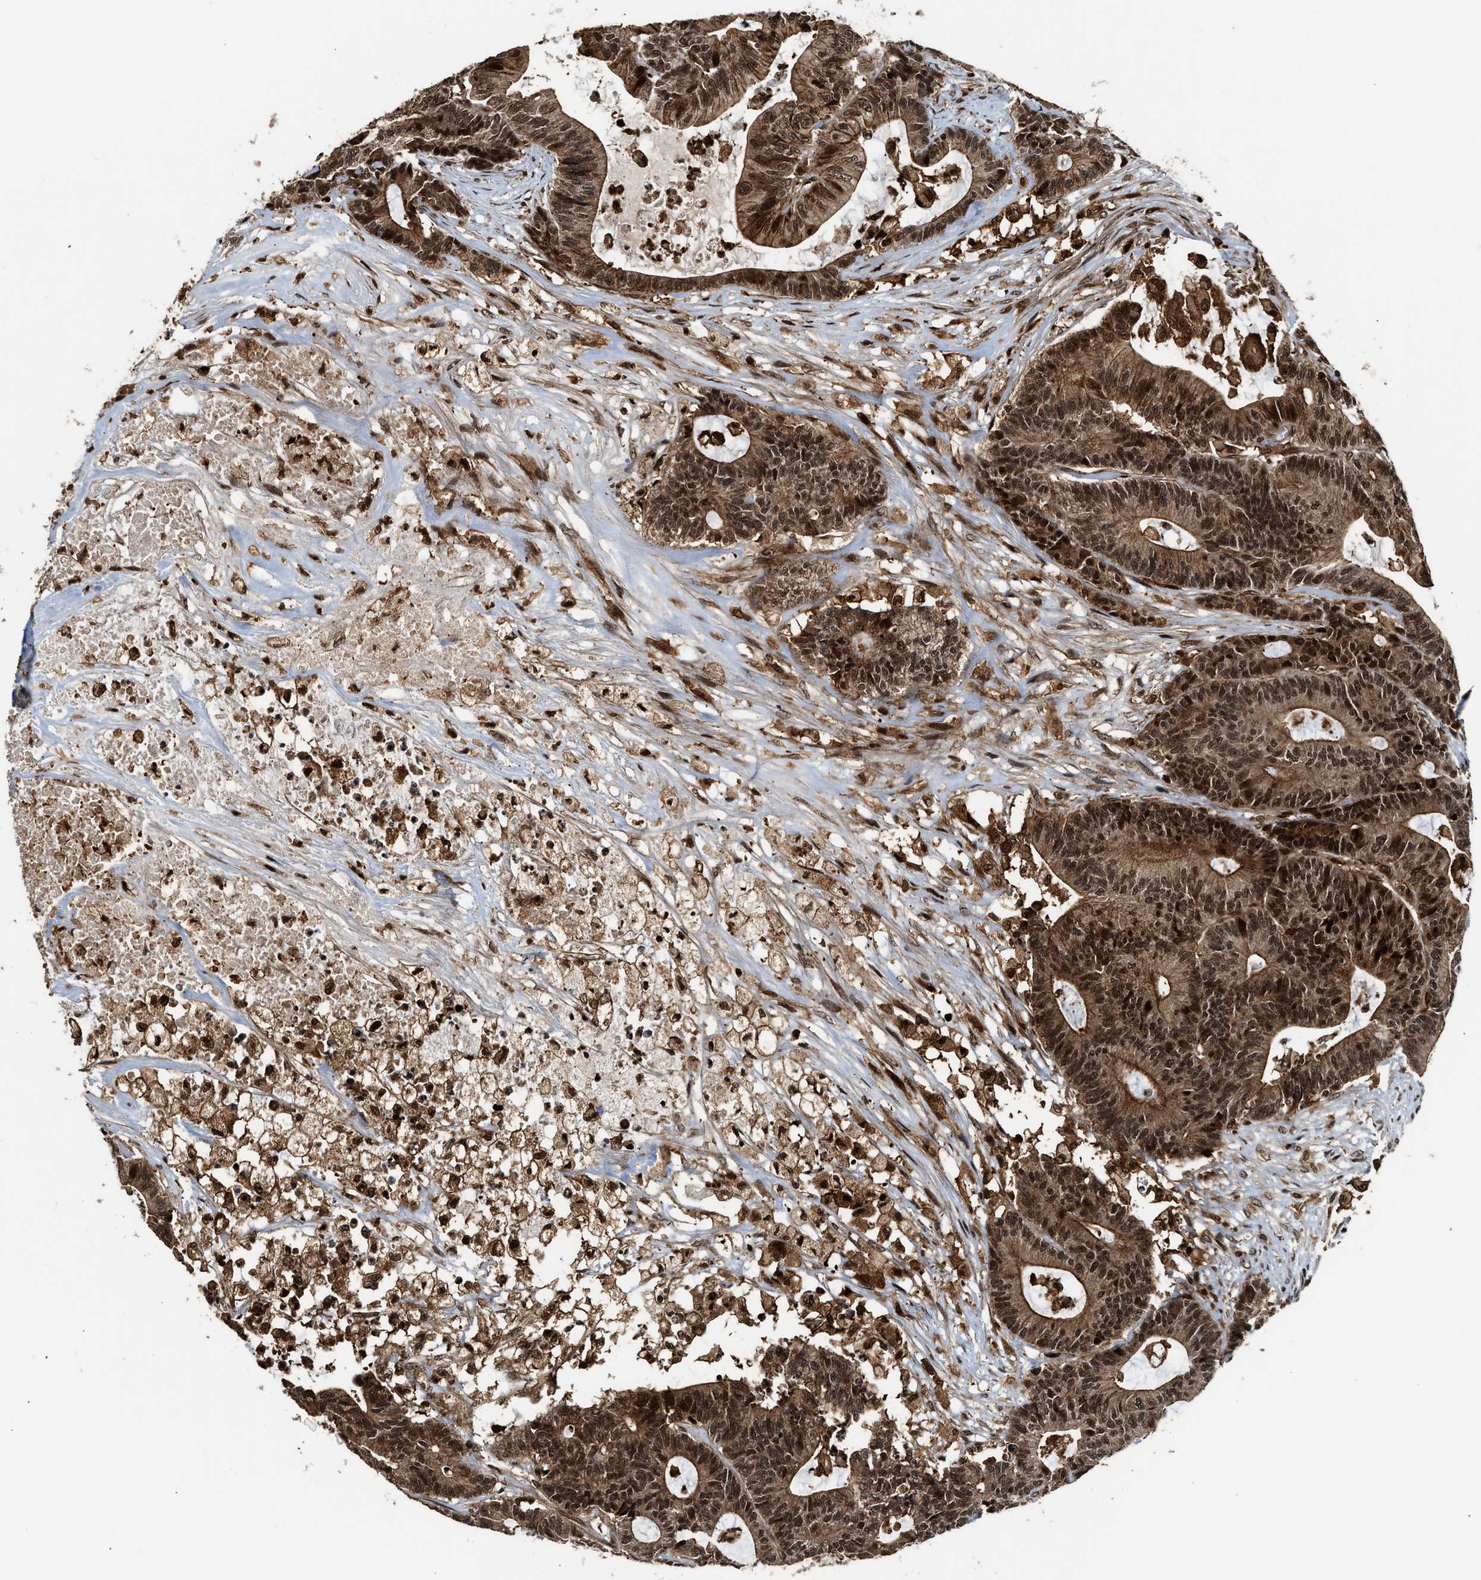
{"staining": {"intensity": "strong", "quantity": ">75%", "location": "cytoplasmic/membranous,nuclear"}, "tissue": "colorectal cancer", "cell_type": "Tumor cells", "image_type": "cancer", "snomed": [{"axis": "morphology", "description": "Adenocarcinoma, NOS"}, {"axis": "topography", "description": "Colon"}], "caption": "Immunohistochemistry (IHC) staining of colorectal adenocarcinoma, which displays high levels of strong cytoplasmic/membranous and nuclear expression in approximately >75% of tumor cells indicating strong cytoplasmic/membranous and nuclear protein expression. The staining was performed using DAB (brown) for protein detection and nuclei were counterstained in hematoxylin (blue).", "gene": "MDM2", "patient": {"sex": "female", "age": 84}}